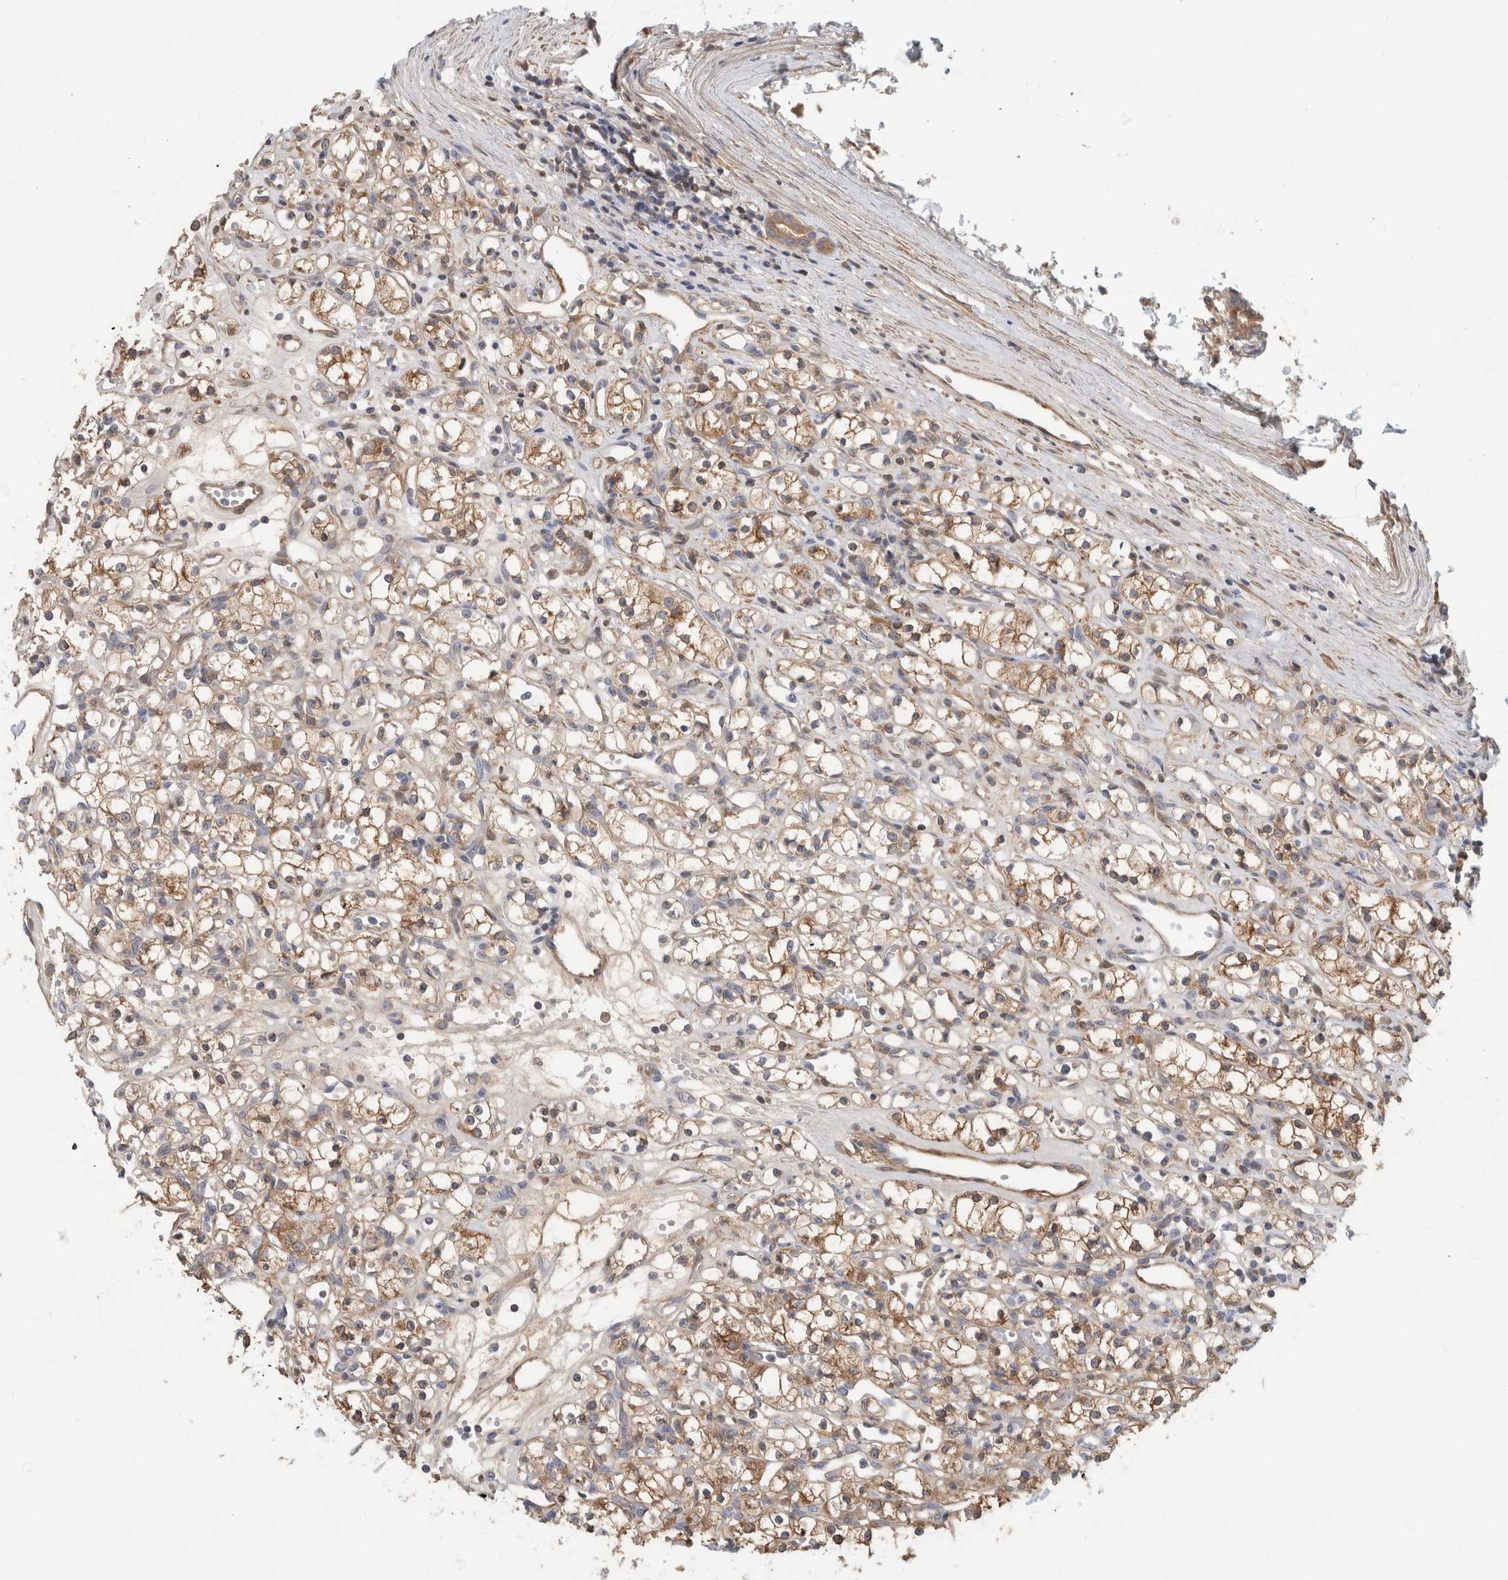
{"staining": {"intensity": "moderate", "quantity": ">75%", "location": "cytoplasmic/membranous"}, "tissue": "renal cancer", "cell_type": "Tumor cells", "image_type": "cancer", "snomed": [{"axis": "morphology", "description": "Adenocarcinoma, NOS"}, {"axis": "topography", "description": "Kidney"}], "caption": "Immunohistochemistry (IHC) staining of renal adenocarcinoma, which exhibits medium levels of moderate cytoplasmic/membranous expression in approximately >75% of tumor cells indicating moderate cytoplasmic/membranous protein staining. The staining was performed using DAB (3,3'-diaminobenzidine) (brown) for protein detection and nuclei were counterstained in hematoxylin (blue).", "gene": "CFI", "patient": {"sex": "female", "age": 59}}